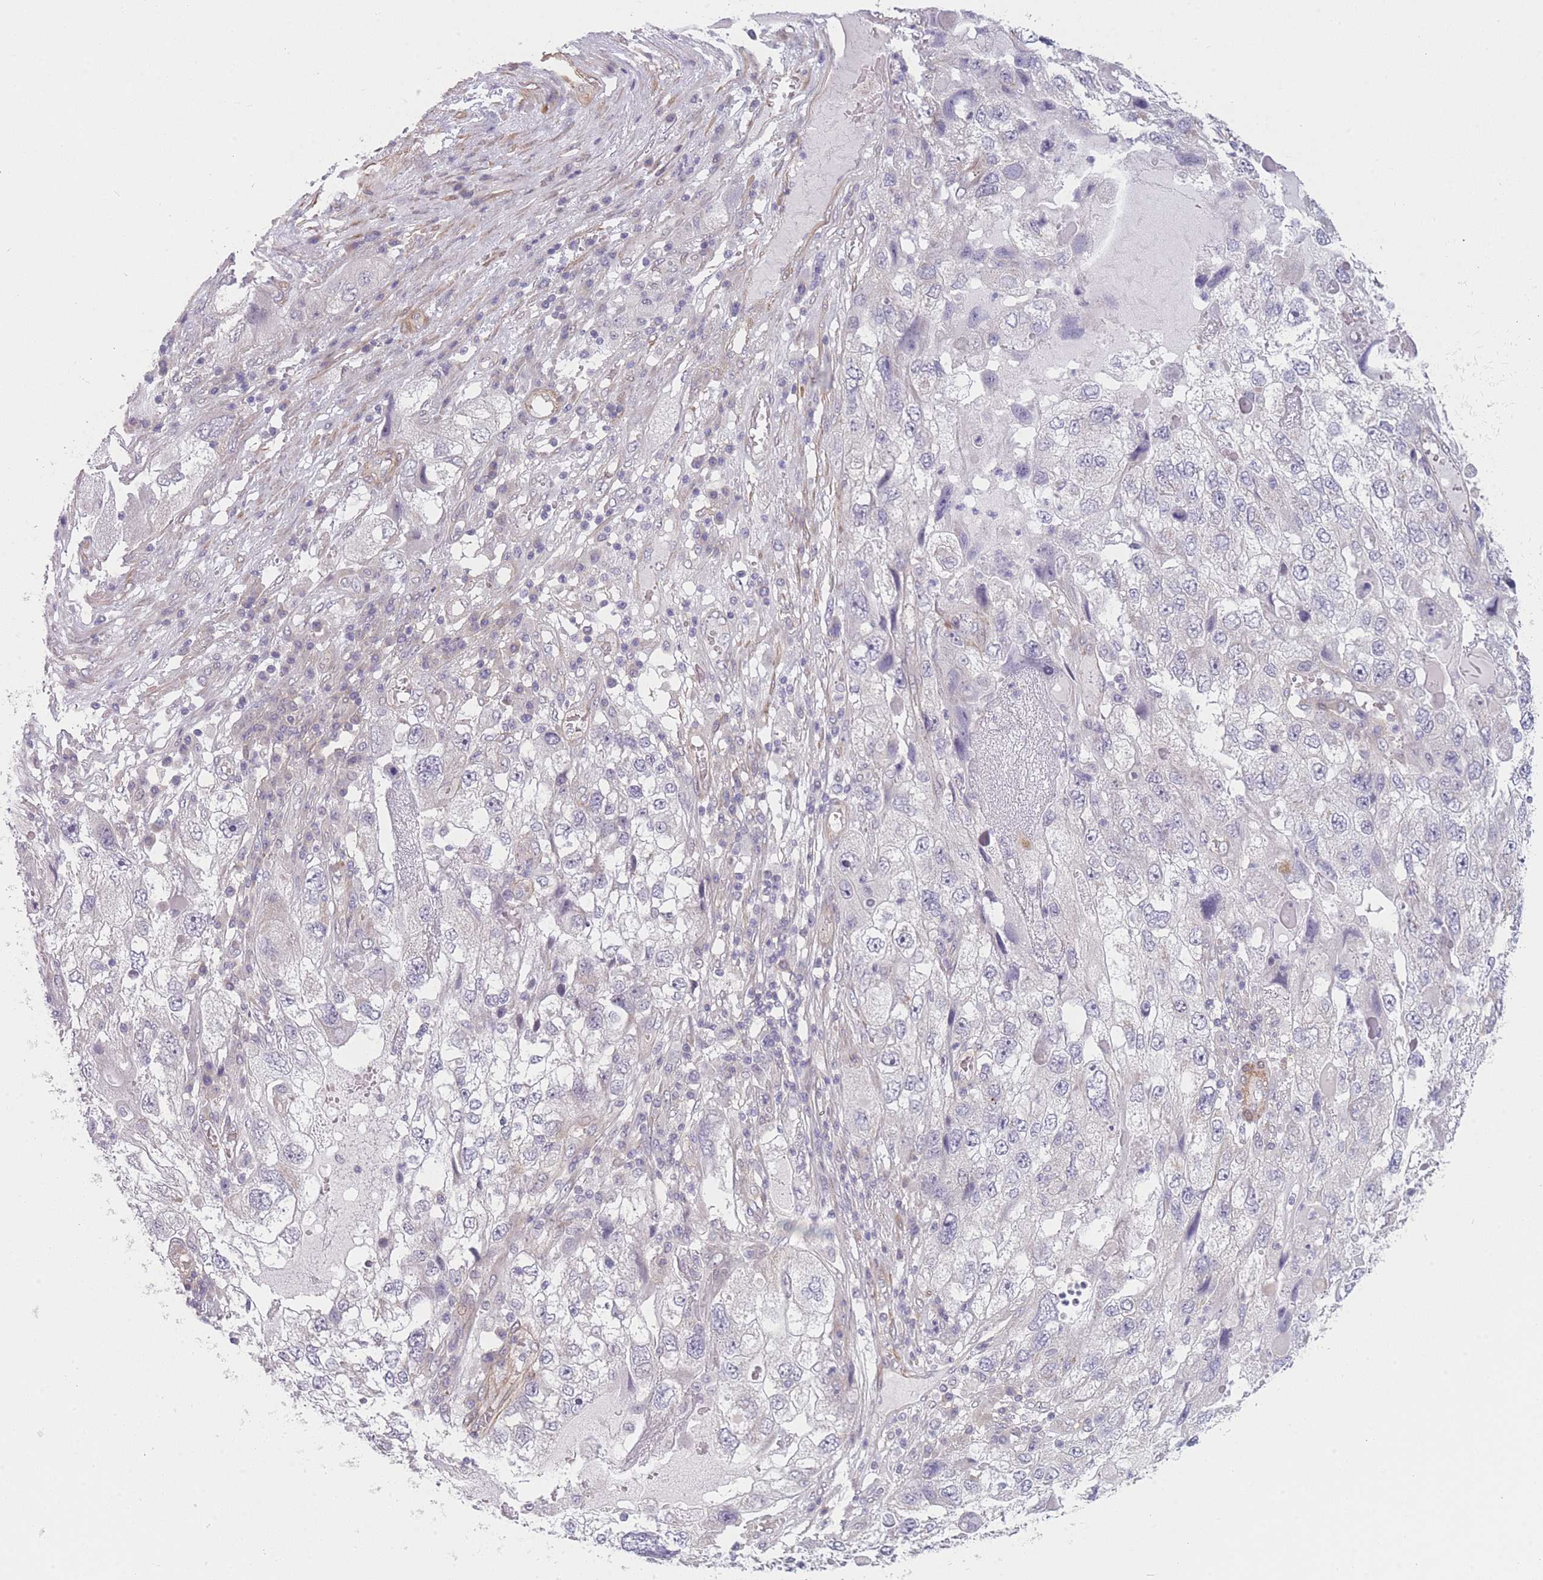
{"staining": {"intensity": "negative", "quantity": "none", "location": "none"}, "tissue": "endometrial cancer", "cell_type": "Tumor cells", "image_type": "cancer", "snomed": [{"axis": "morphology", "description": "Adenocarcinoma, NOS"}, {"axis": "topography", "description": "Endometrium"}], "caption": "Immunohistochemistry of endometrial cancer (adenocarcinoma) demonstrates no staining in tumor cells. Brightfield microscopy of immunohistochemistry (IHC) stained with DAB (3,3'-diaminobenzidine) (brown) and hematoxylin (blue), captured at high magnification.", "gene": "SLC7A6", "patient": {"sex": "female", "age": 49}}